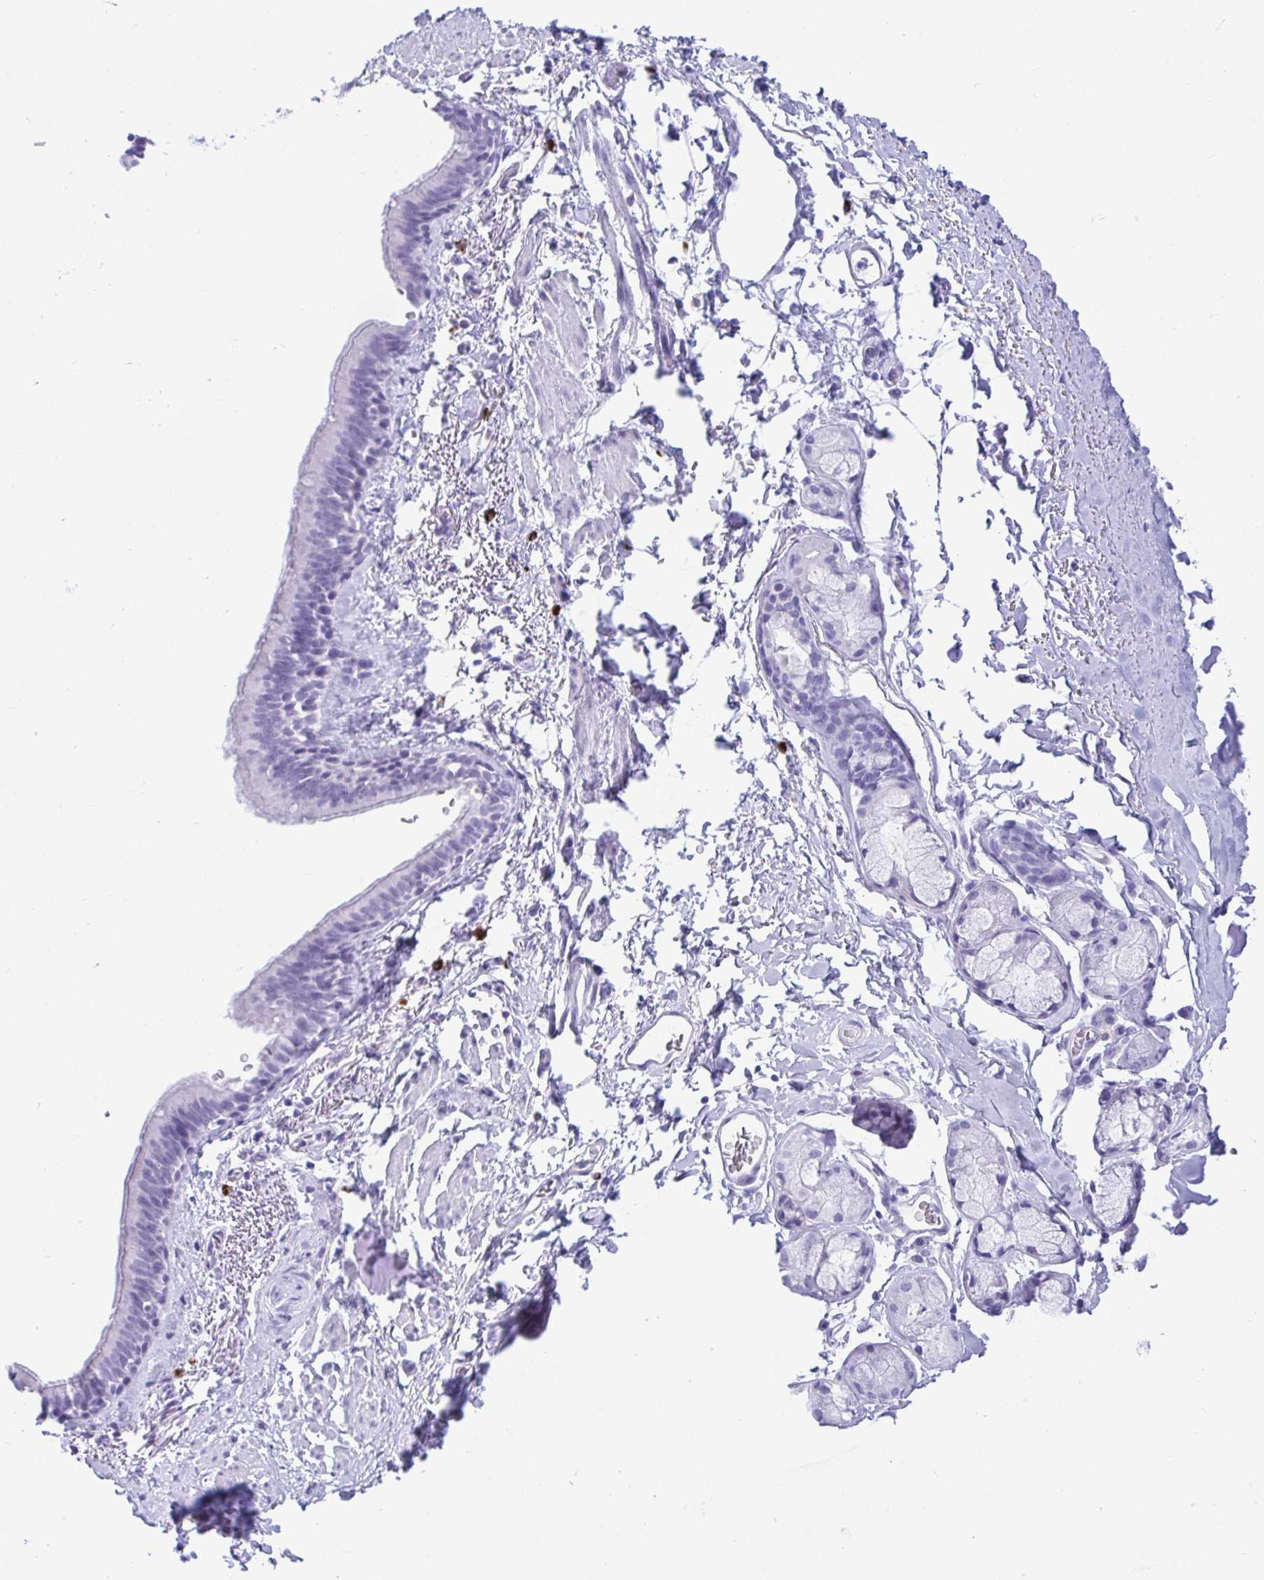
{"staining": {"intensity": "negative", "quantity": "none", "location": "none"}, "tissue": "soft tissue", "cell_type": "Chondrocytes", "image_type": "normal", "snomed": [{"axis": "morphology", "description": "Normal tissue, NOS"}, {"axis": "topography", "description": "Cartilage tissue"}, {"axis": "topography", "description": "Bronchus"}, {"axis": "topography", "description": "Peripheral nerve tissue"}], "caption": "Immunohistochemical staining of benign soft tissue reveals no significant staining in chondrocytes.", "gene": "SHISA8", "patient": {"sex": "male", "age": 67}}